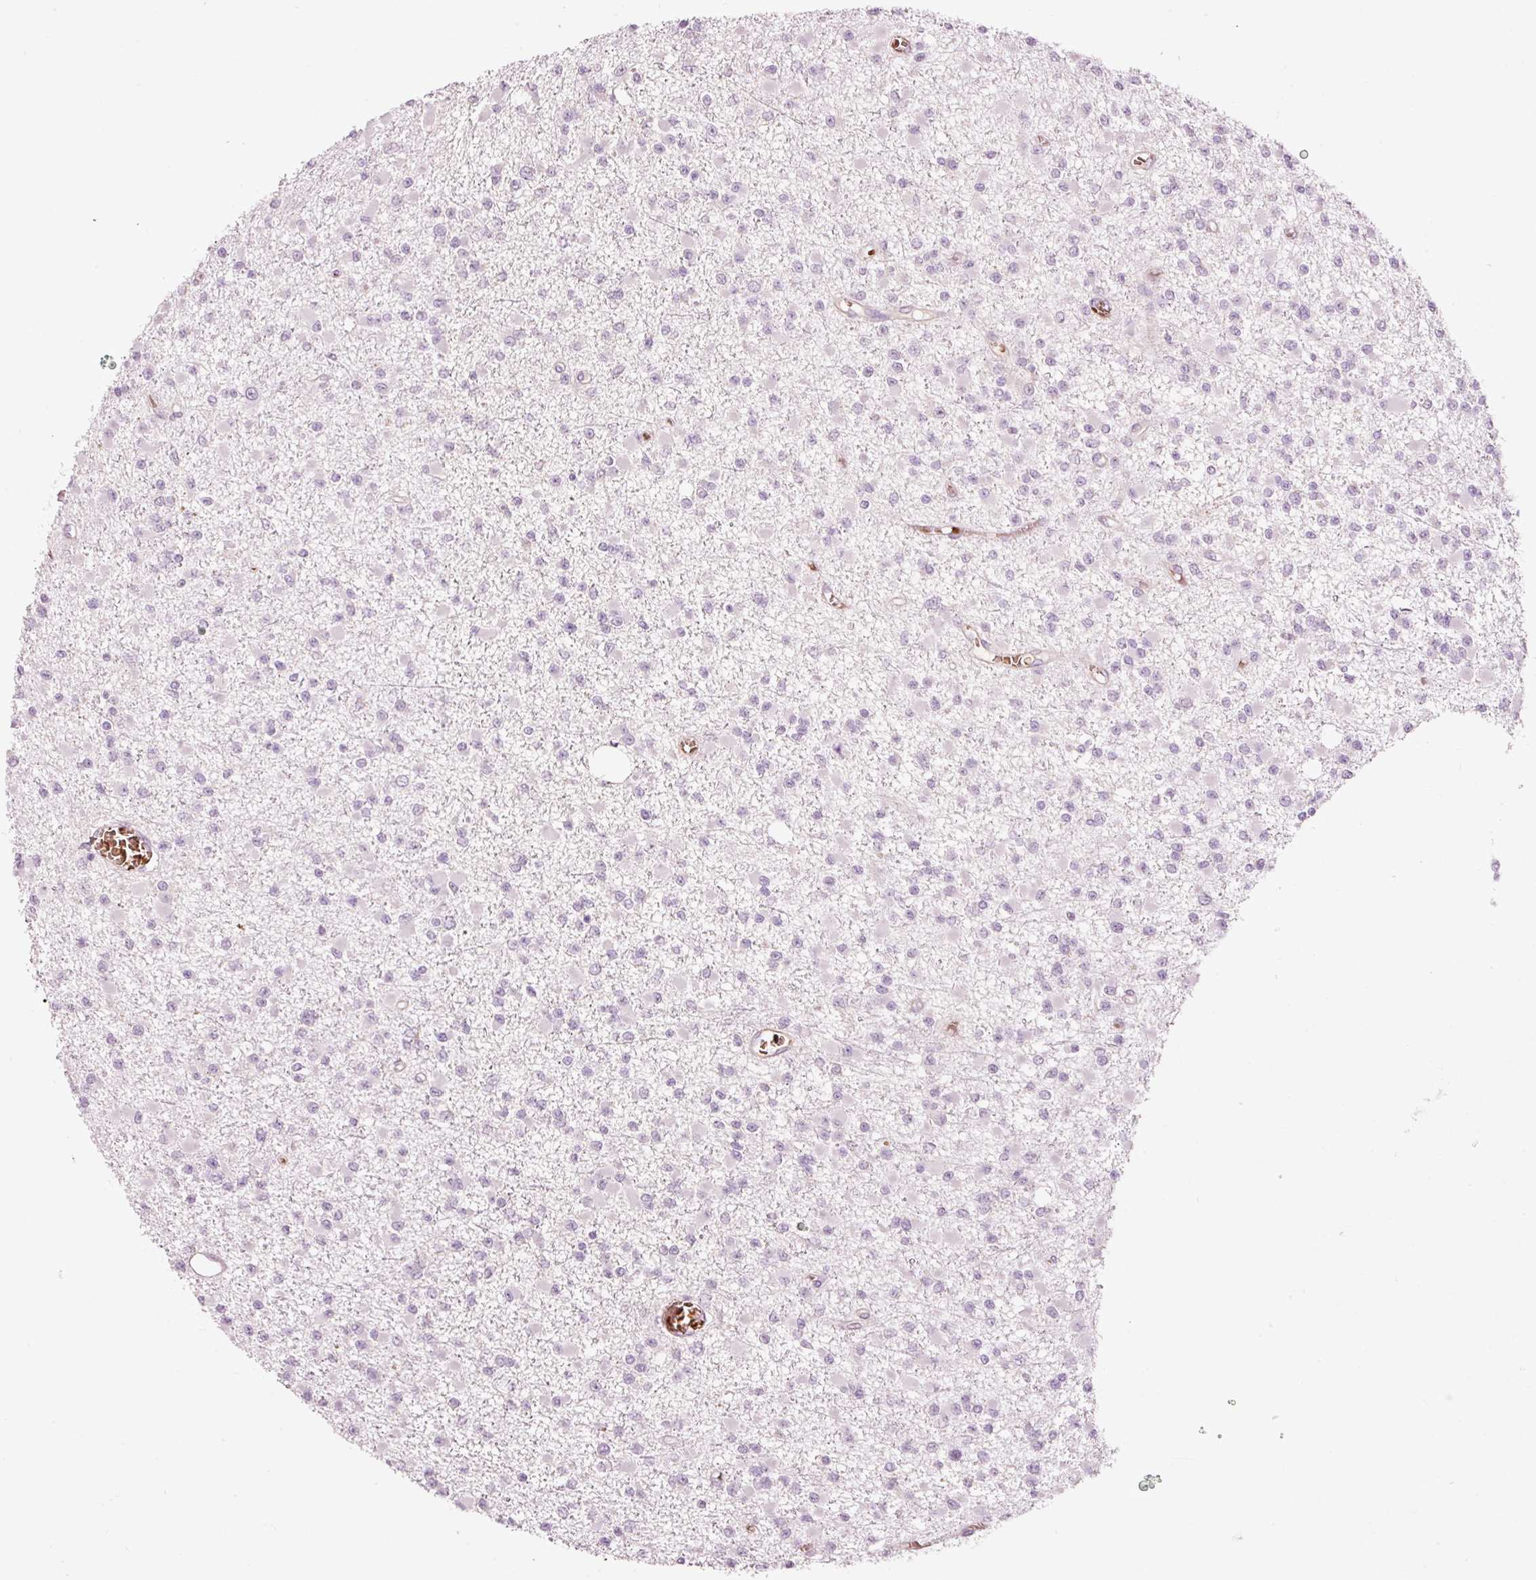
{"staining": {"intensity": "negative", "quantity": "none", "location": "none"}, "tissue": "glioma", "cell_type": "Tumor cells", "image_type": "cancer", "snomed": [{"axis": "morphology", "description": "Glioma, malignant, Low grade"}, {"axis": "topography", "description": "Brain"}], "caption": "Low-grade glioma (malignant) was stained to show a protein in brown. There is no significant expression in tumor cells.", "gene": "LDHAL6B", "patient": {"sex": "female", "age": 22}}